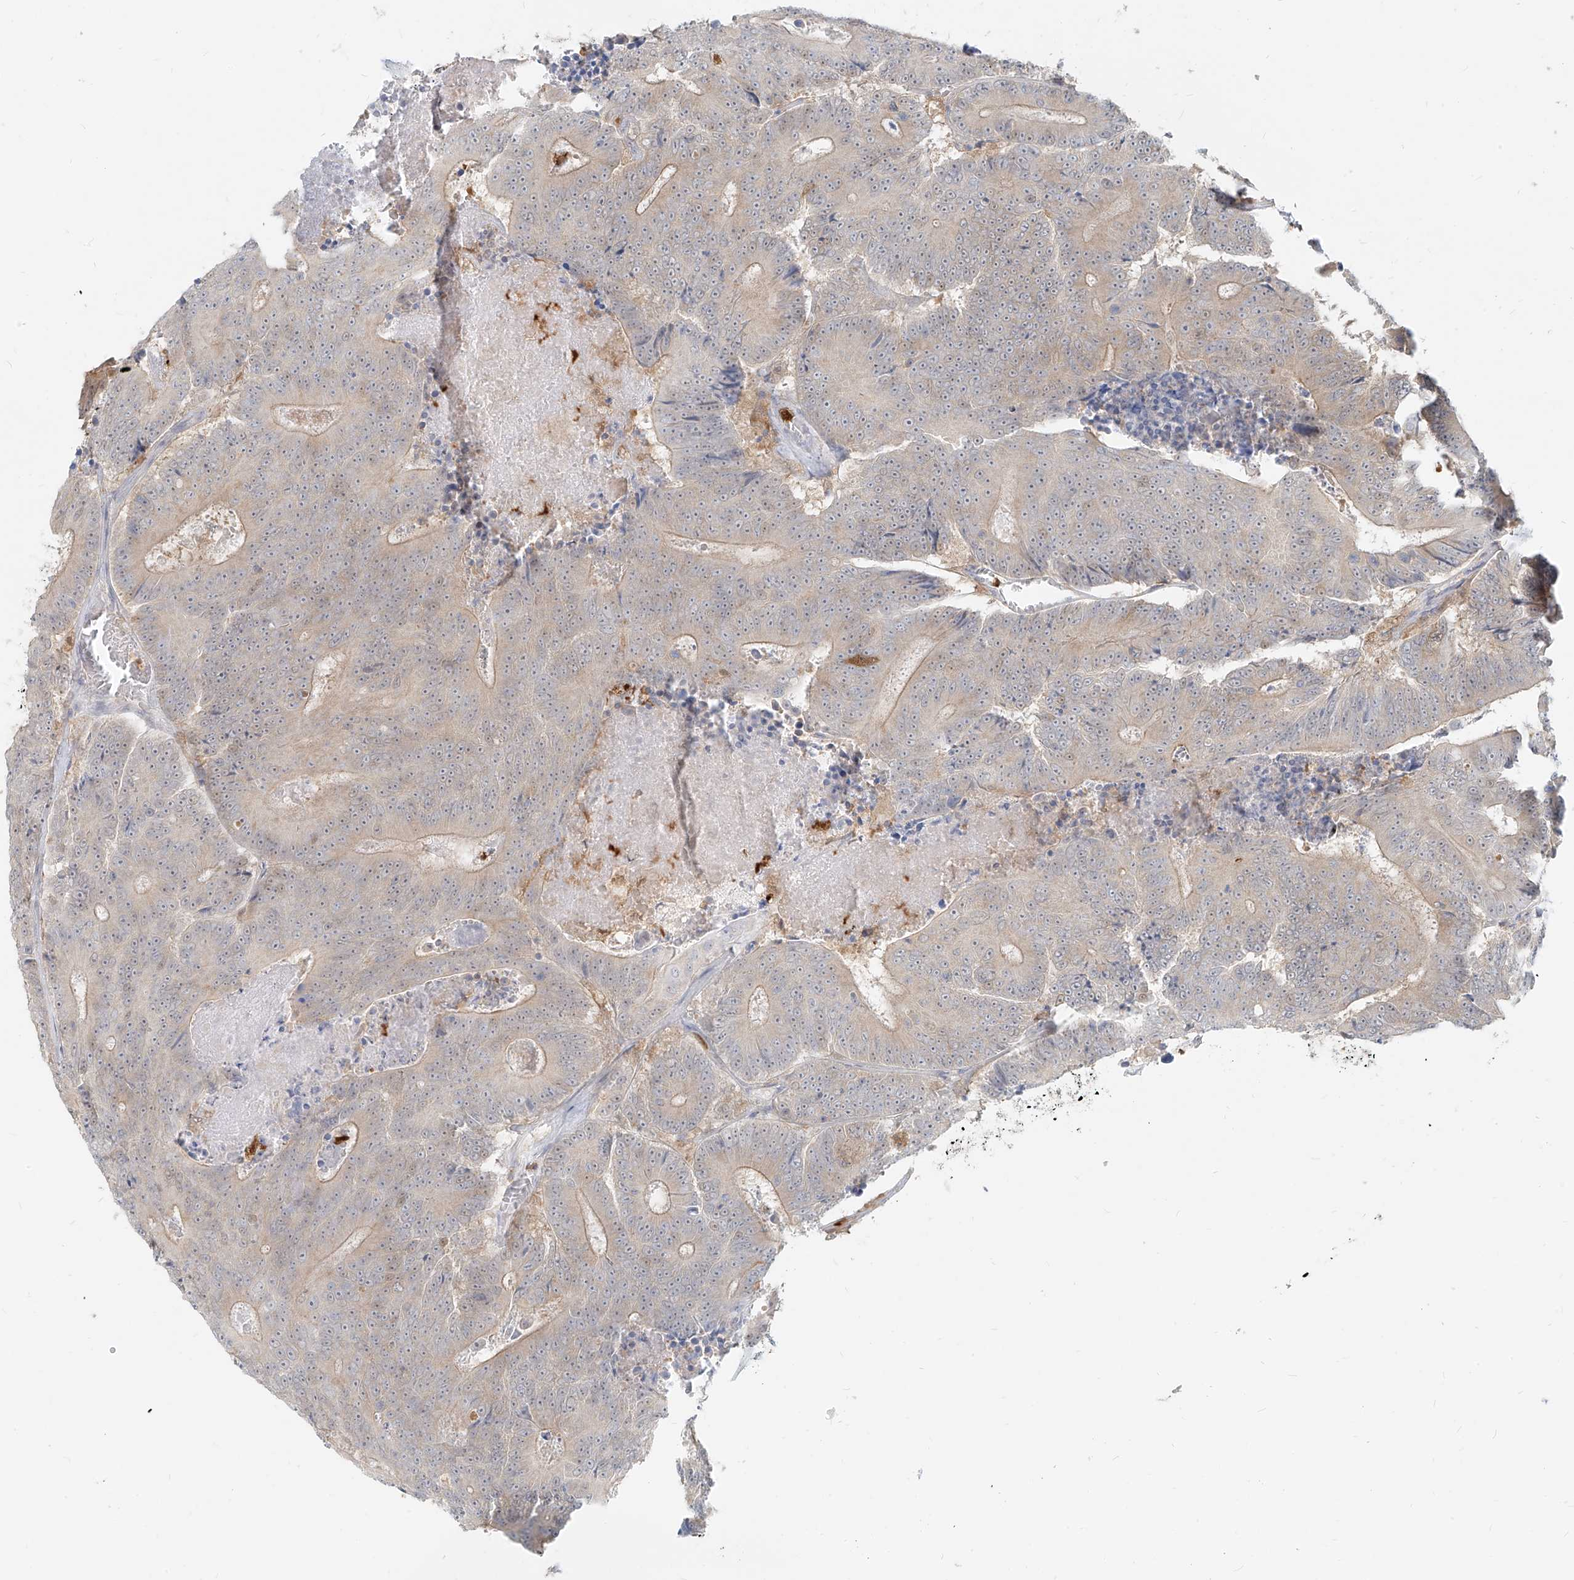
{"staining": {"intensity": "weak", "quantity": "<25%", "location": "cytoplasmic/membranous"}, "tissue": "colorectal cancer", "cell_type": "Tumor cells", "image_type": "cancer", "snomed": [{"axis": "morphology", "description": "Adenocarcinoma, NOS"}, {"axis": "topography", "description": "Colon"}], "caption": "DAB immunohistochemical staining of human adenocarcinoma (colorectal) demonstrates no significant expression in tumor cells. (DAB immunohistochemistry (IHC), high magnification).", "gene": "PGD", "patient": {"sex": "male", "age": 83}}